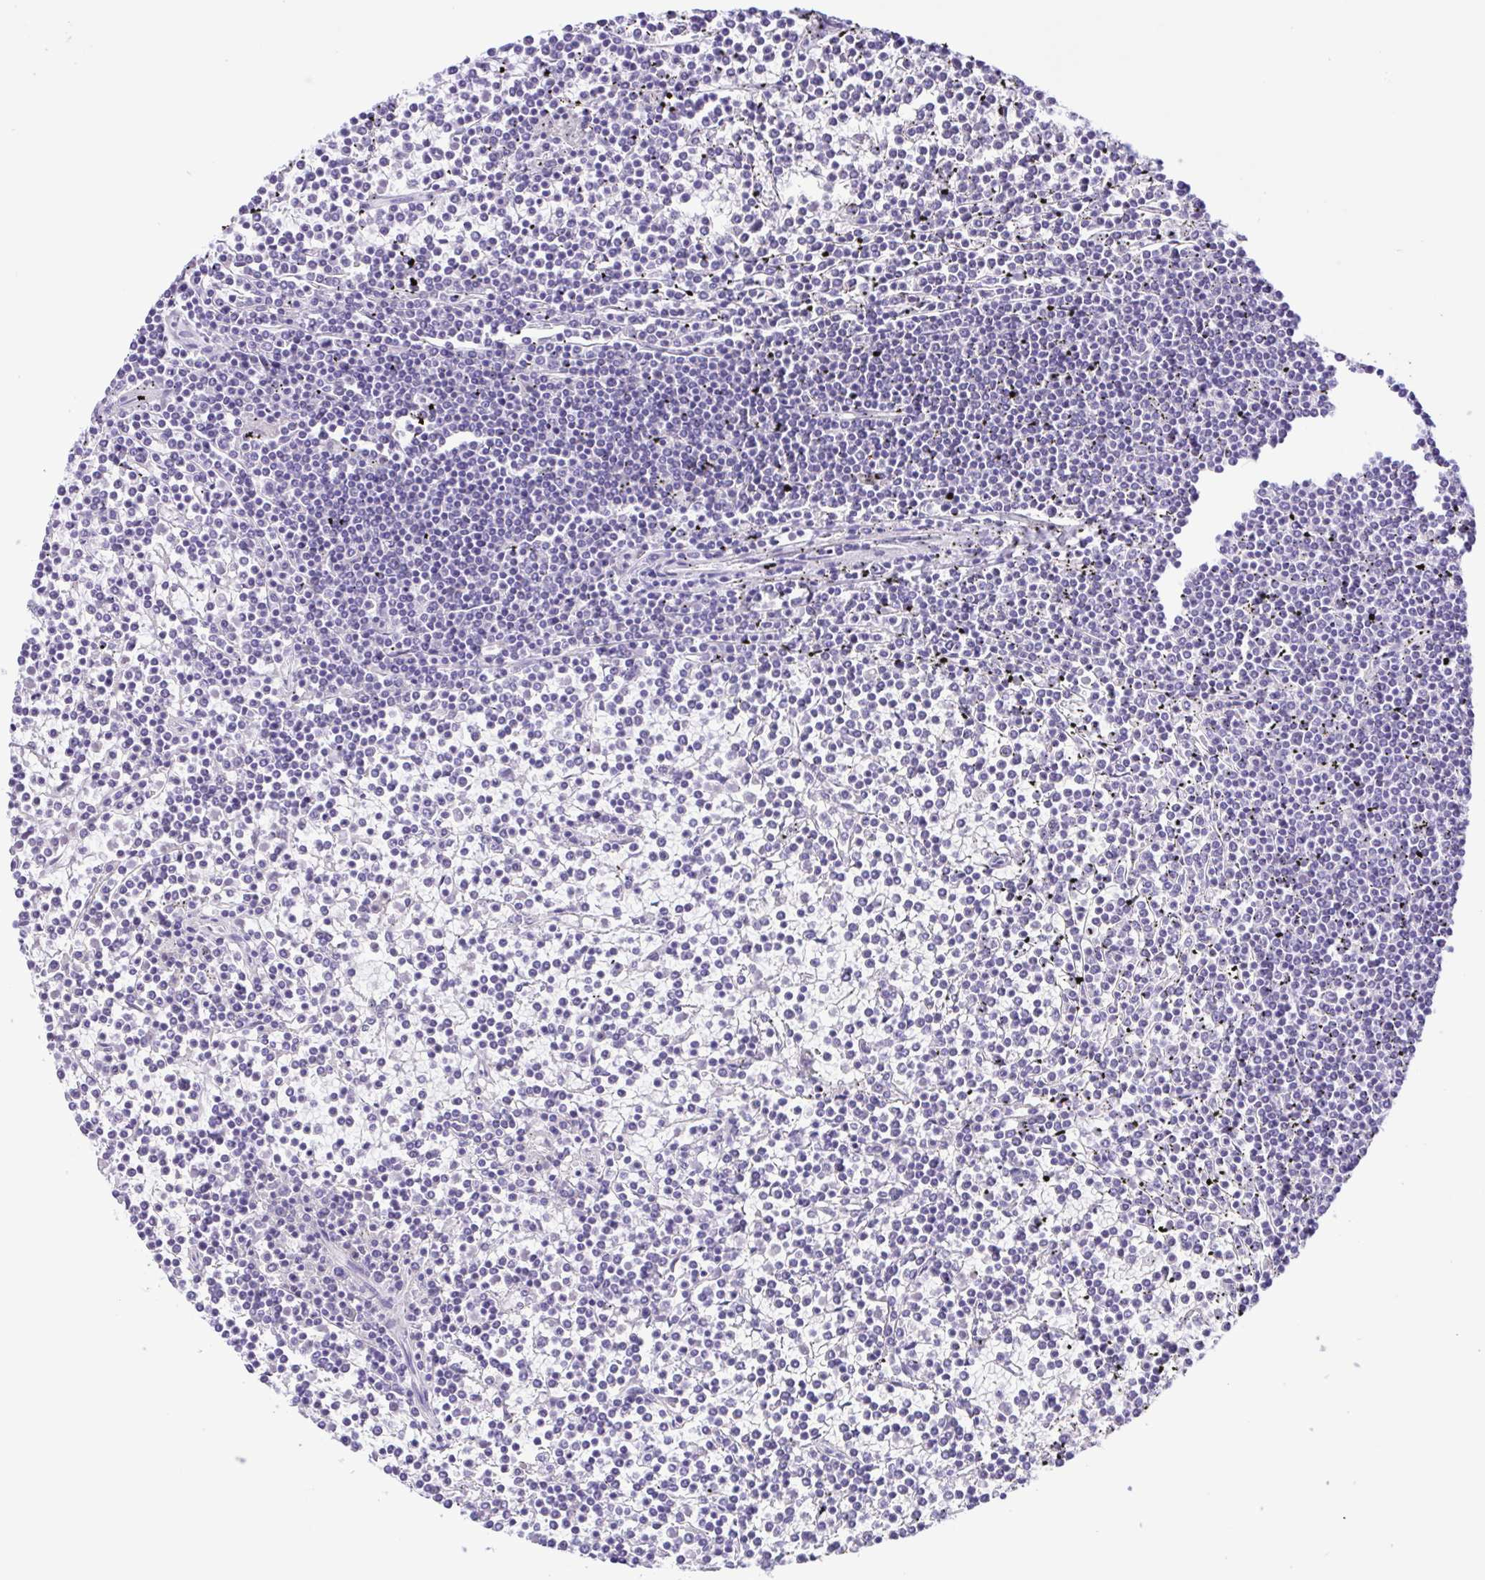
{"staining": {"intensity": "negative", "quantity": "none", "location": "none"}, "tissue": "lymphoma", "cell_type": "Tumor cells", "image_type": "cancer", "snomed": [{"axis": "morphology", "description": "Malignant lymphoma, non-Hodgkin's type, Low grade"}, {"axis": "topography", "description": "Spleen"}], "caption": "Tumor cells are negative for brown protein staining in malignant lymphoma, non-Hodgkin's type (low-grade).", "gene": "TGM3", "patient": {"sex": "female", "age": 19}}